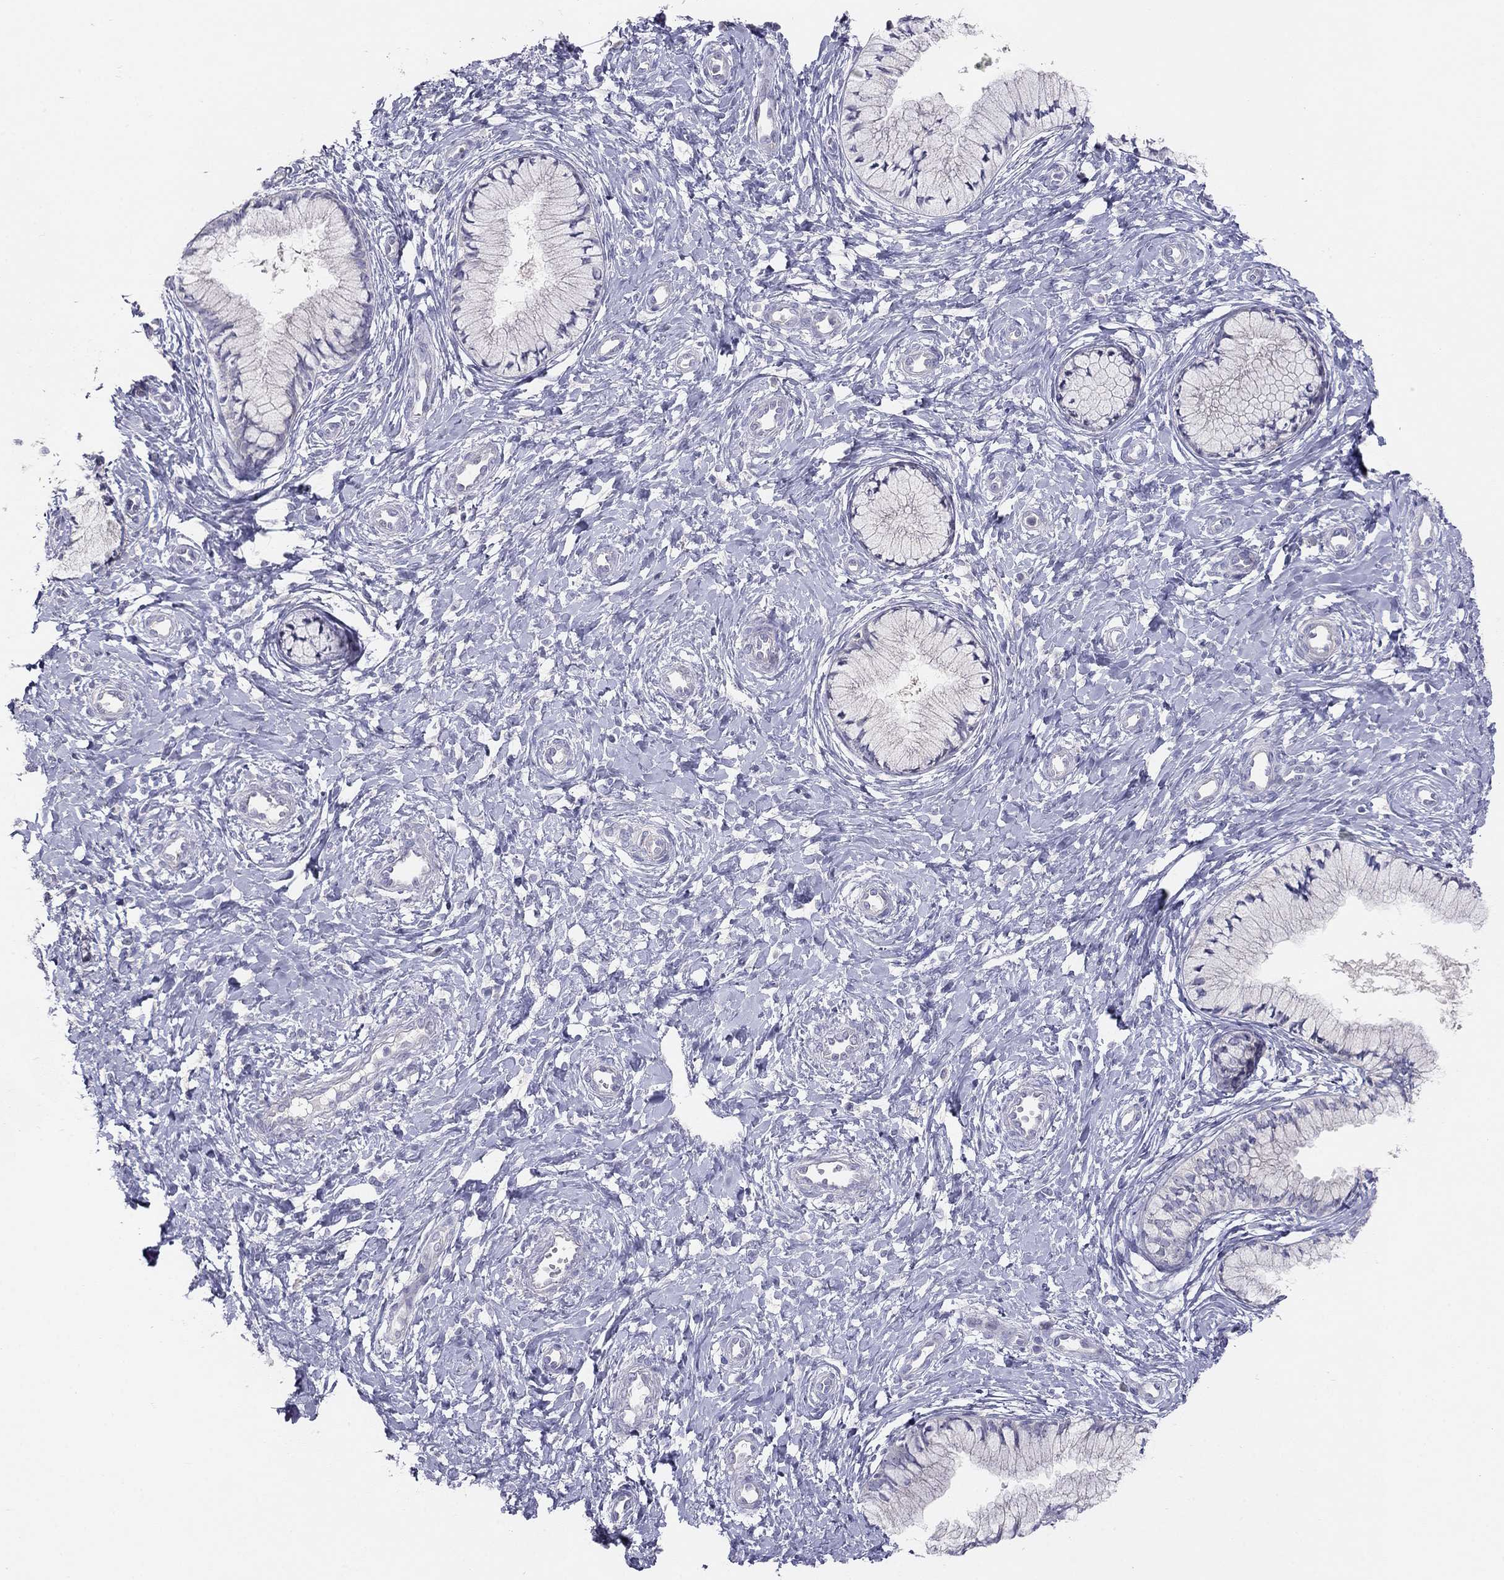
{"staining": {"intensity": "negative", "quantity": "none", "location": "none"}, "tissue": "cervix", "cell_type": "Glandular cells", "image_type": "normal", "snomed": [{"axis": "morphology", "description": "Normal tissue, NOS"}, {"axis": "topography", "description": "Cervix"}], "caption": "Immunohistochemistry (IHC) of benign human cervix displays no expression in glandular cells. (Brightfield microscopy of DAB (3,3'-diaminobenzidine) immunohistochemistry (IHC) at high magnification).", "gene": "MGAT4C", "patient": {"sex": "female", "age": 37}}